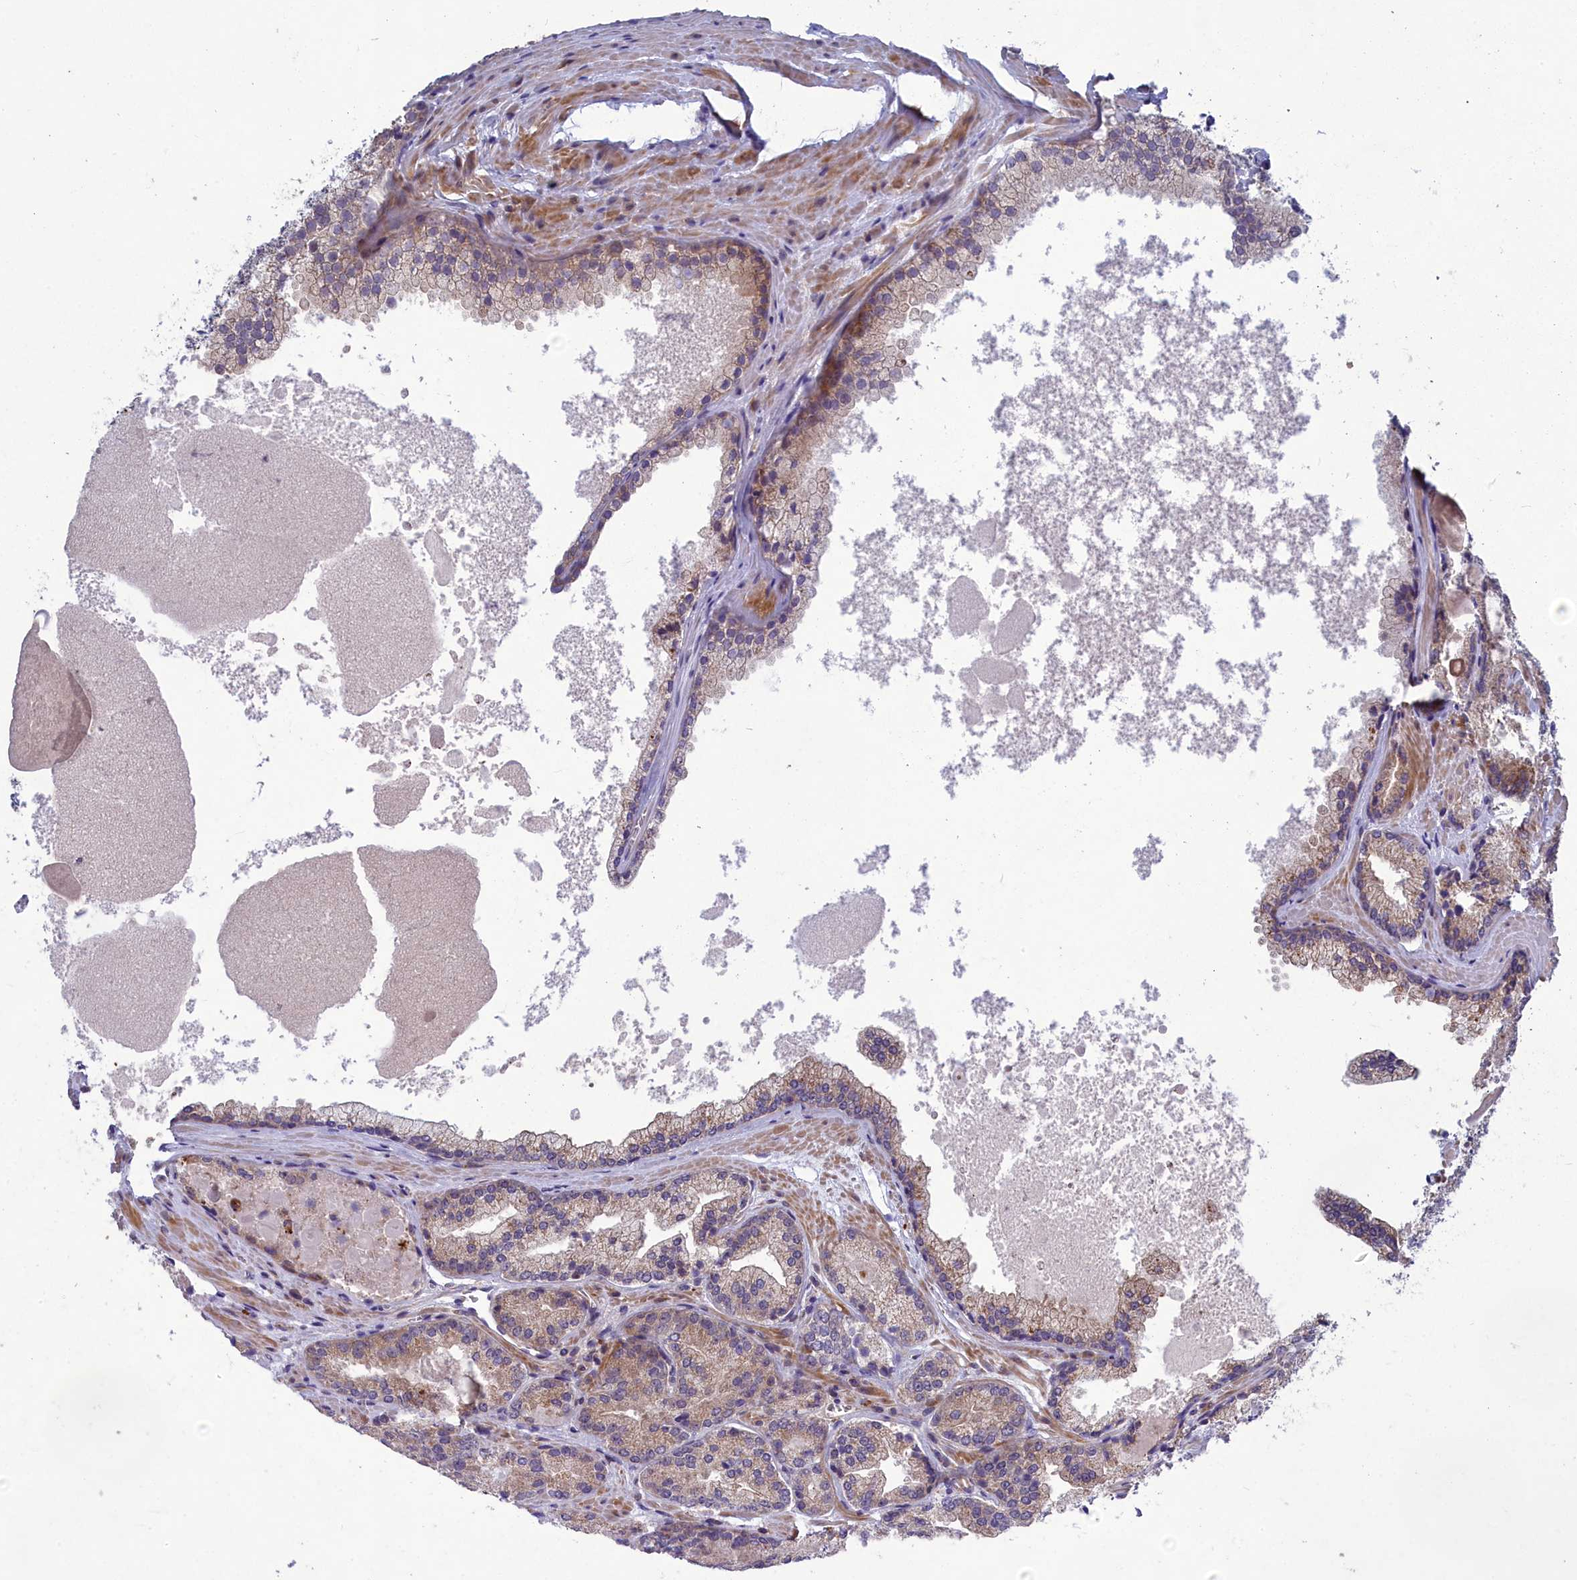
{"staining": {"intensity": "weak", "quantity": ">75%", "location": "cytoplasmic/membranous"}, "tissue": "prostate cancer", "cell_type": "Tumor cells", "image_type": "cancer", "snomed": [{"axis": "morphology", "description": "Adenocarcinoma, Low grade"}, {"axis": "topography", "description": "Prostate"}], "caption": "About >75% of tumor cells in human prostate low-grade adenocarcinoma demonstrate weak cytoplasmic/membranous protein staining as visualized by brown immunohistochemical staining.", "gene": "BLTP2", "patient": {"sex": "male", "age": 74}}